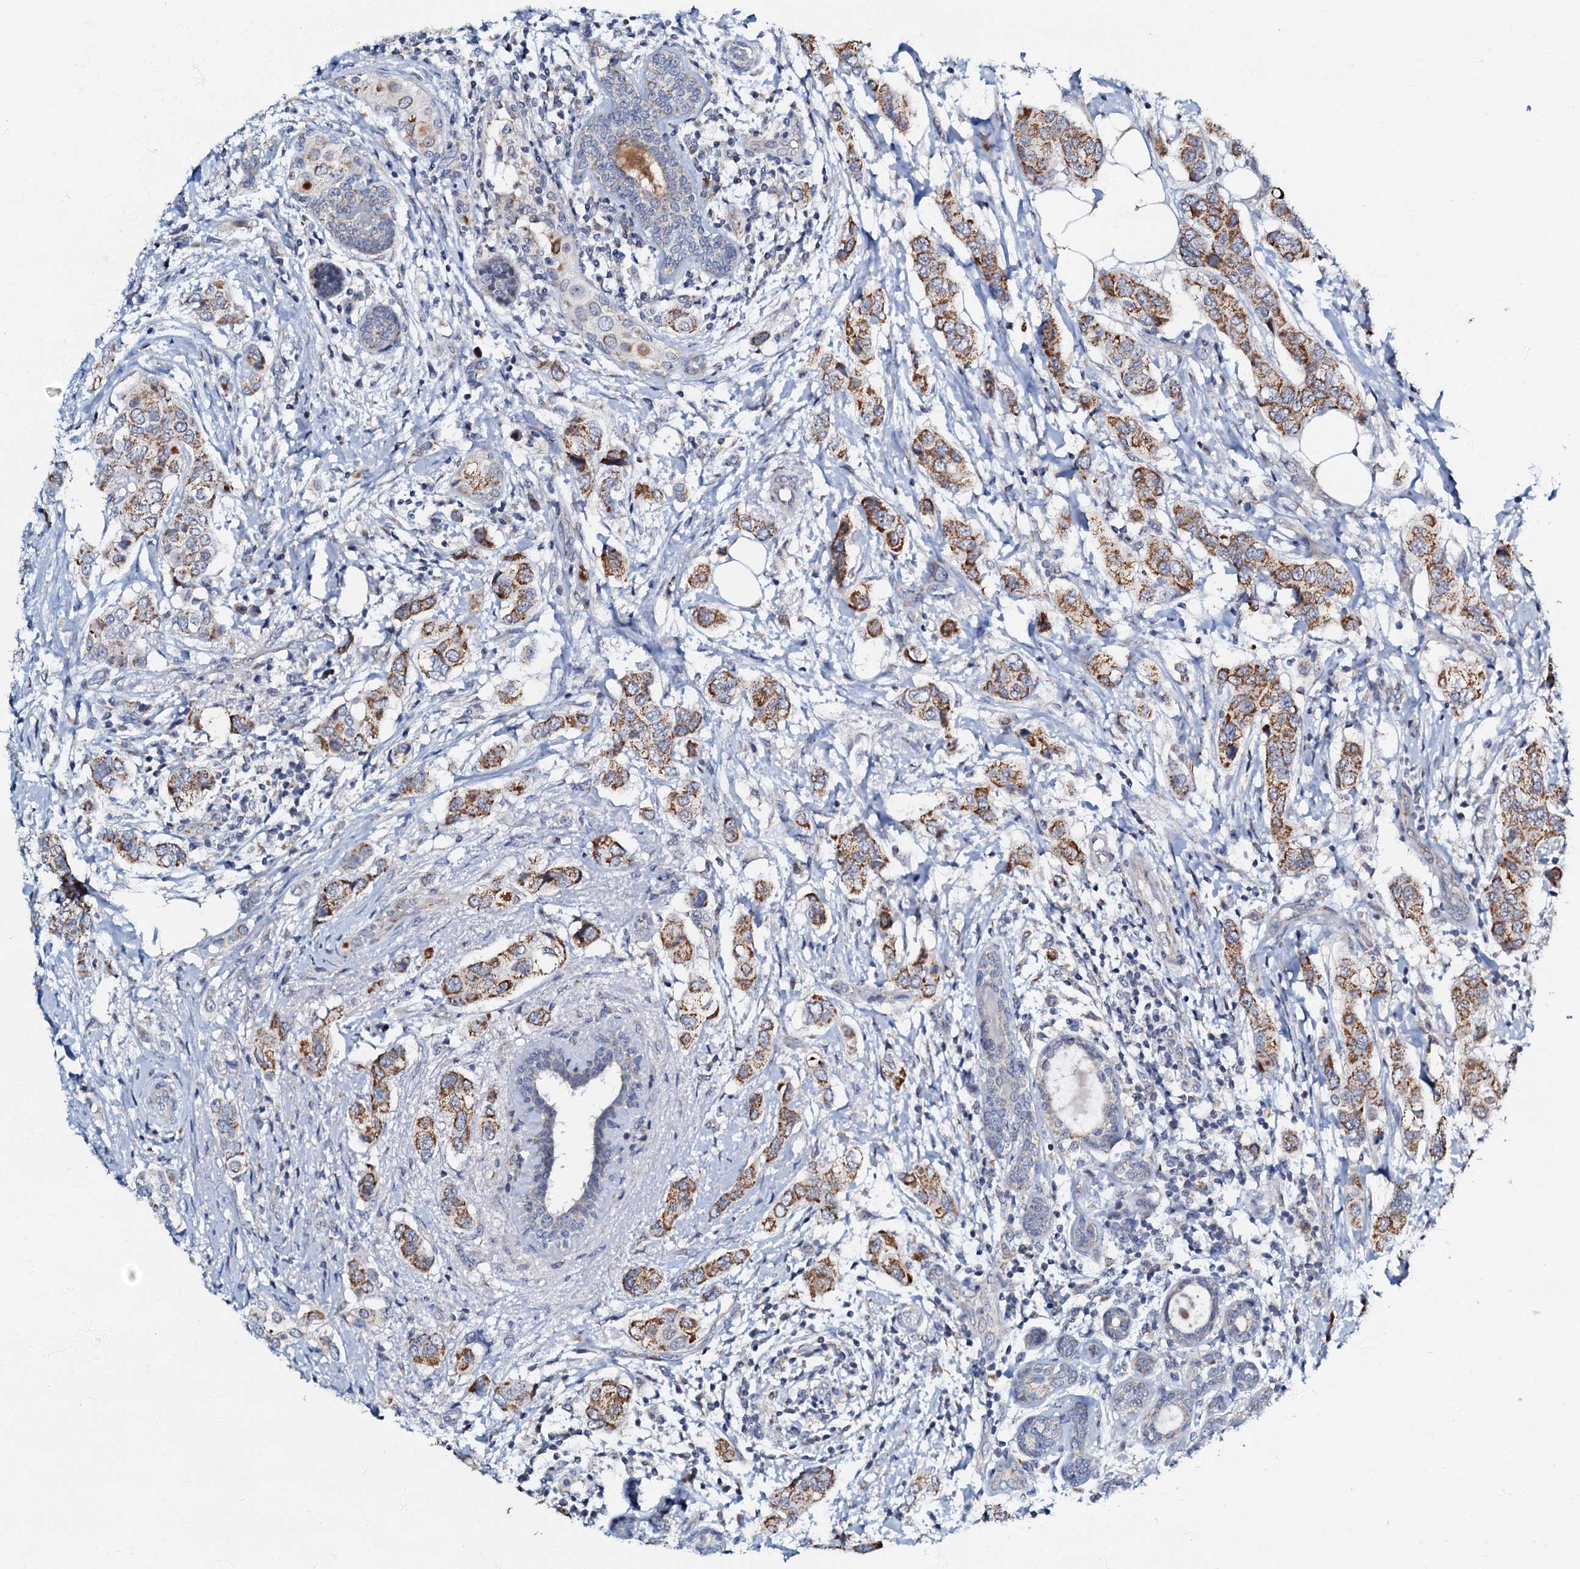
{"staining": {"intensity": "moderate", "quantity": ">75%", "location": "cytoplasmic/membranous"}, "tissue": "breast cancer", "cell_type": "Tumor cells", "image_type": "cancer", "snomed": [{"axis": "morphology", "description": "Lobular carcinoma"}, {"axis": "topography", "description": "Breast"}], "caption": "Immunohistochemistry (IHC) (DAB (3,3'-diaminobenzidine)) staining of human breast cancer (lobular carcinoma) displays moderate cytoplasmic/membranous protein expression in about >75% of tumor cells.", "gene": "MRPL51", "patient": {"sex": "female", "age": 51}}